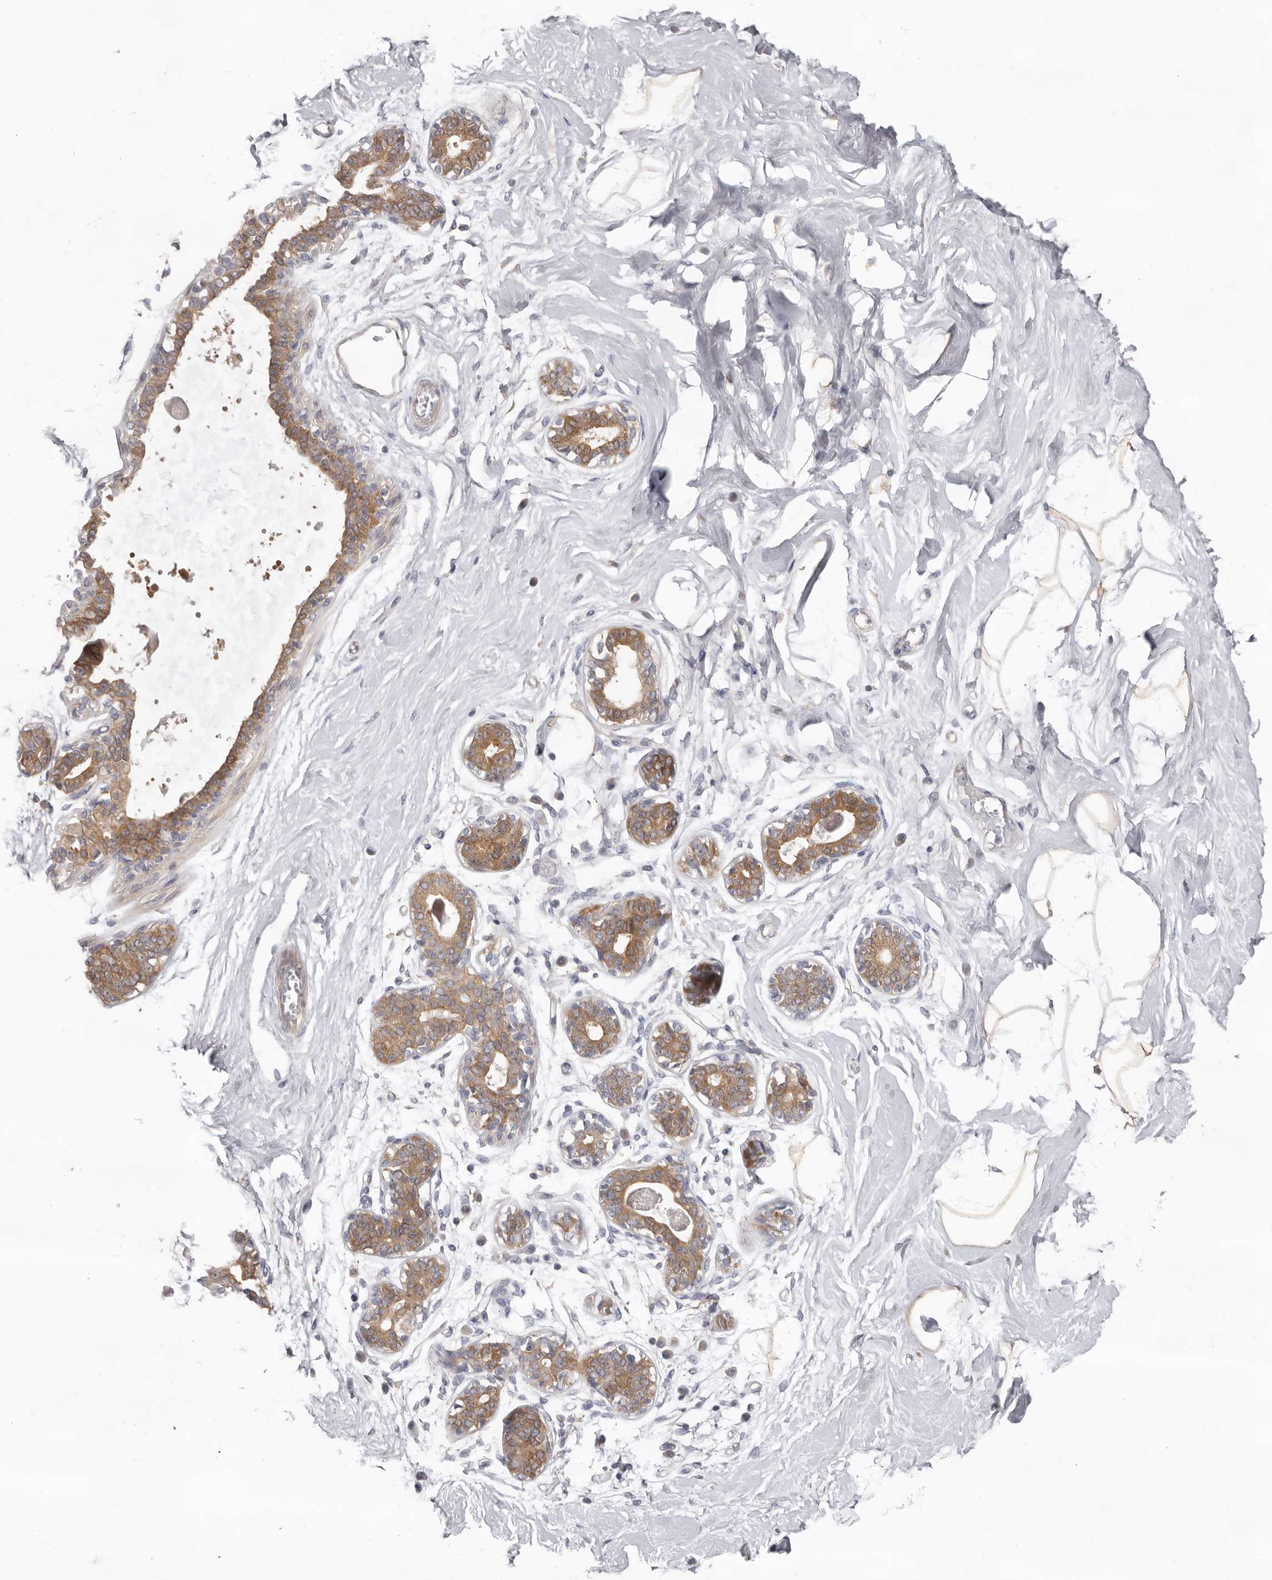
{"staining": {"intensity": "moderate", "quantity": ">75%", "location": "cytoplasmic/membranous"}, "tissue": "breast", "cell_type": "Adipocytes", "image_type": "normal", "snomed": [{"axis": "morphology", "description": "Normal tissue, NOS"}, {"axis": "topography", "description": "Breast"}], "caption": "This micrograph displays benign breast stained with immunohistochemistry (IHC) to label a protein in brown. The cytoplasmic/membranous of adipocytes show moderate positivity for the protein. Nuclei are counter-stained blue.", "gene": "HINT3", "patient": {"sex": "female", "age": 45}}